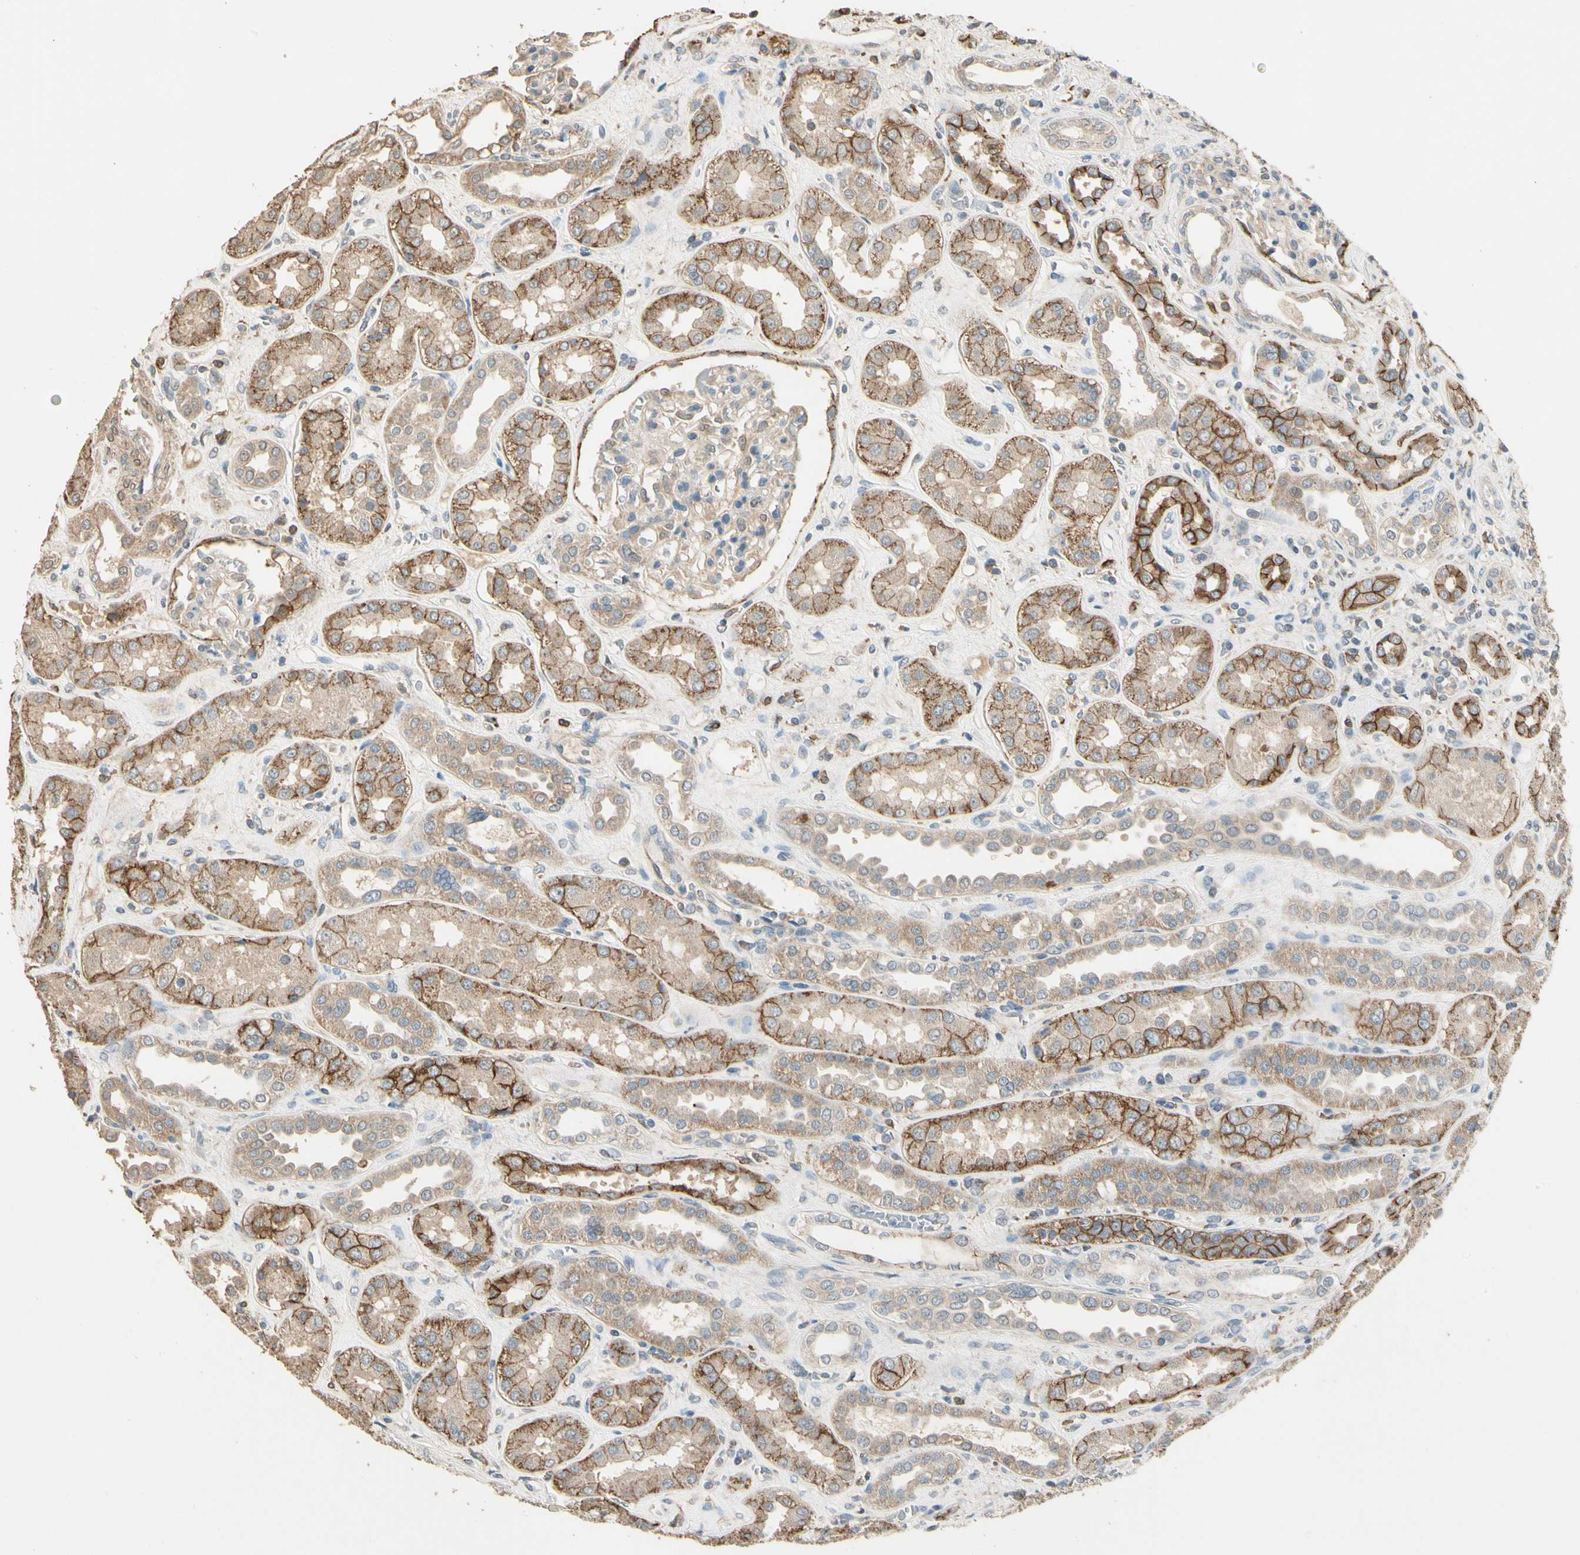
{"staining": {"intensity": "weak", "quantity": ">75%", "location": "cytoplasmic/membranous"}, "tissue": "kidney", "cell_type": "Cells in glomeruli", "image_type": "normal", "snomed": [{"axis": "morphology", "description": "Normal tissue, NOS"}, {"axis": "topography", "description": "Kidney"}], "caption": "Protein staining of normal kidney reveals weak cytoplasmic/membranous expression in about >75% of cells in glomeruli. Immunohistochemistry (ihc) stains the protein in brown and the nuclei are stained blue.", "gene": "CDH6", "patient": {"sex": "male", "age": 59}}